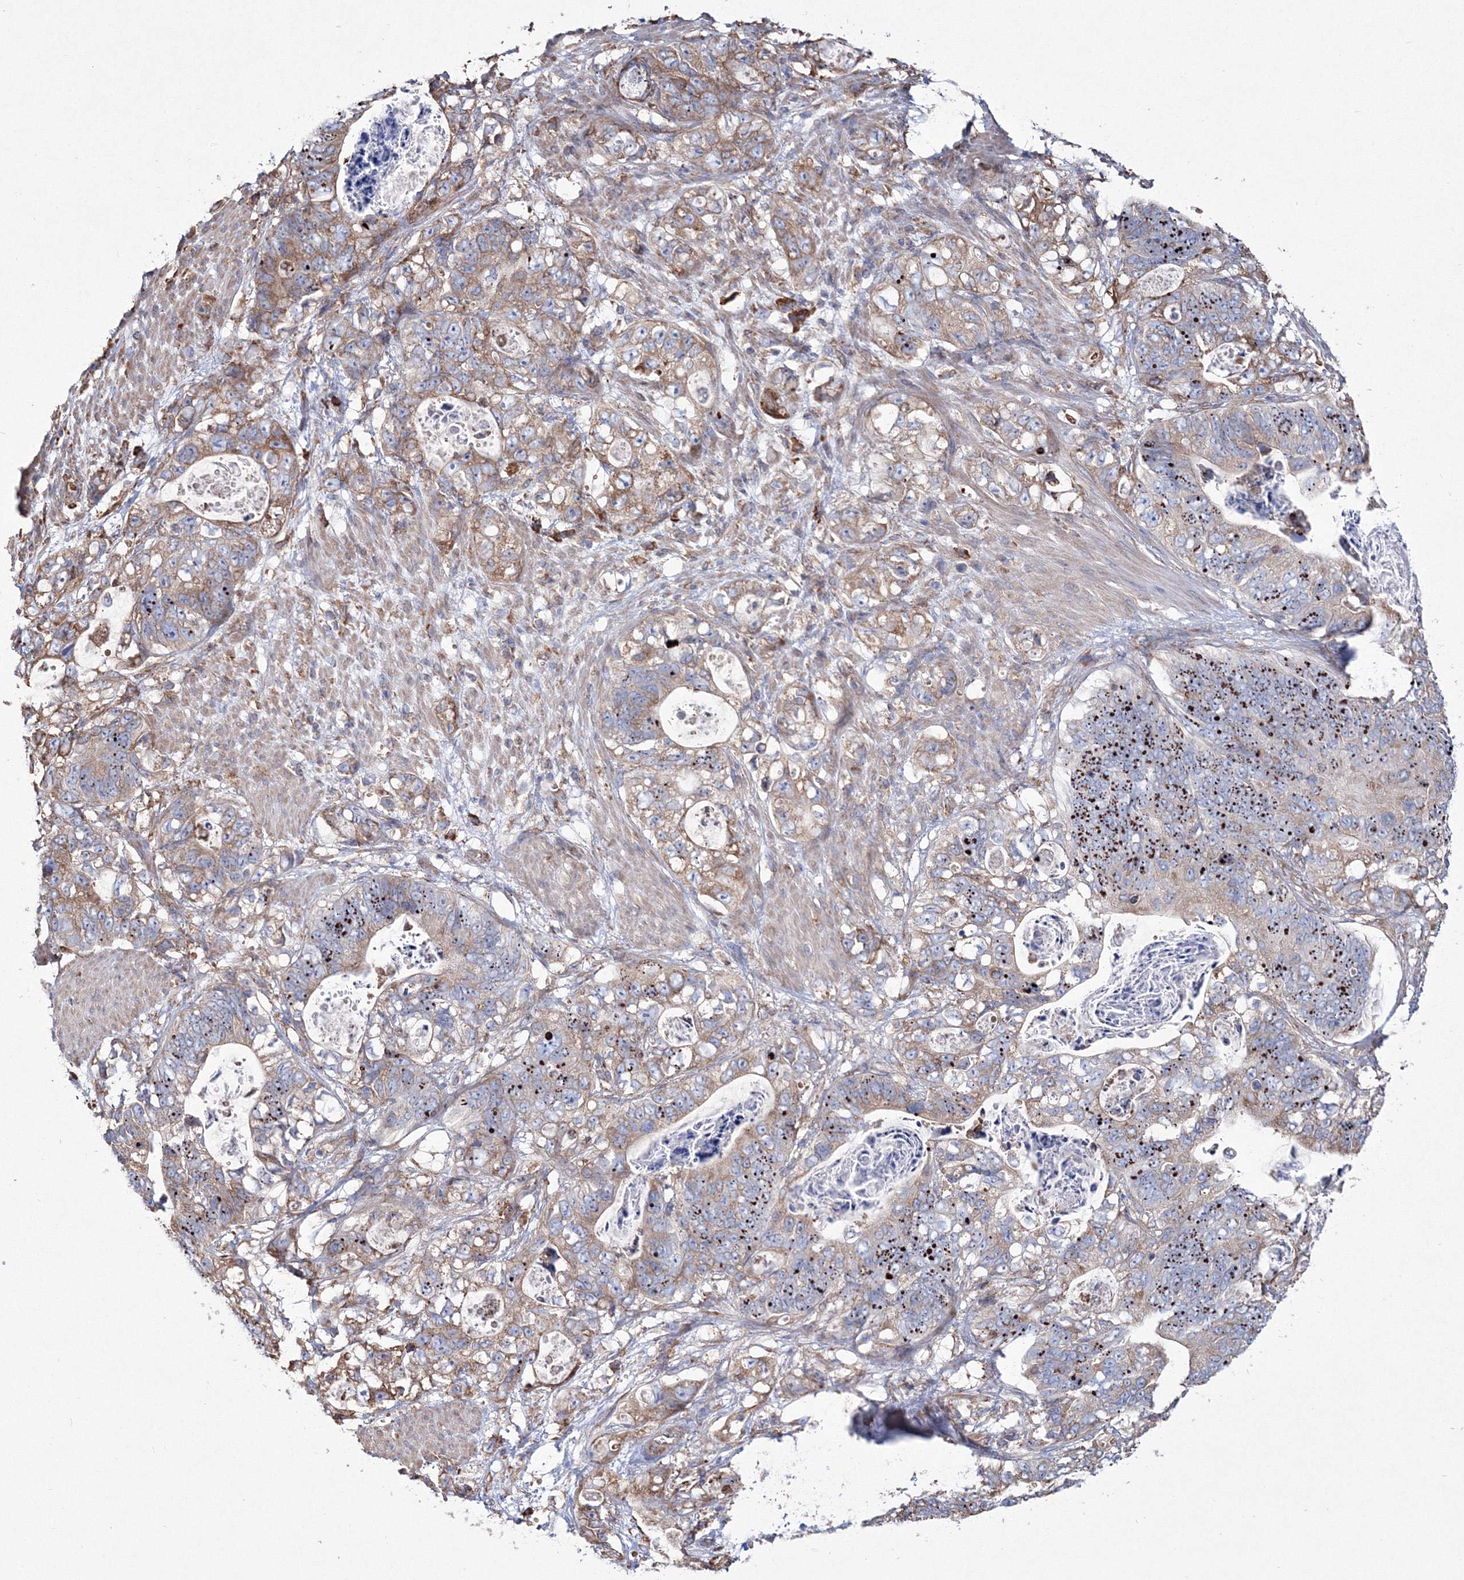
{"staining": {"intensity": "moderate", "quantity": ">75%", "location": "cytoplasmic/membranous"}, "tissue": "stomach cancer", "cell_type": "Tumor cells", "image_type": "cancer", "snomed": [{"axis": "morphology", "description": "Normal tissue, NOS"}, {"axis": "morphology", "description": "Adenocarcinoma, NOS"}, {"axis": "topography", "description": "Stomach"}], "caption": "A brown stain shows moderate cytoplasmic/membranous positivity of a protein in human adenocarcinoma (stomach) tumor cells.", "gene": "VPS8", "patient": {"sex": "female", "age": 89}}